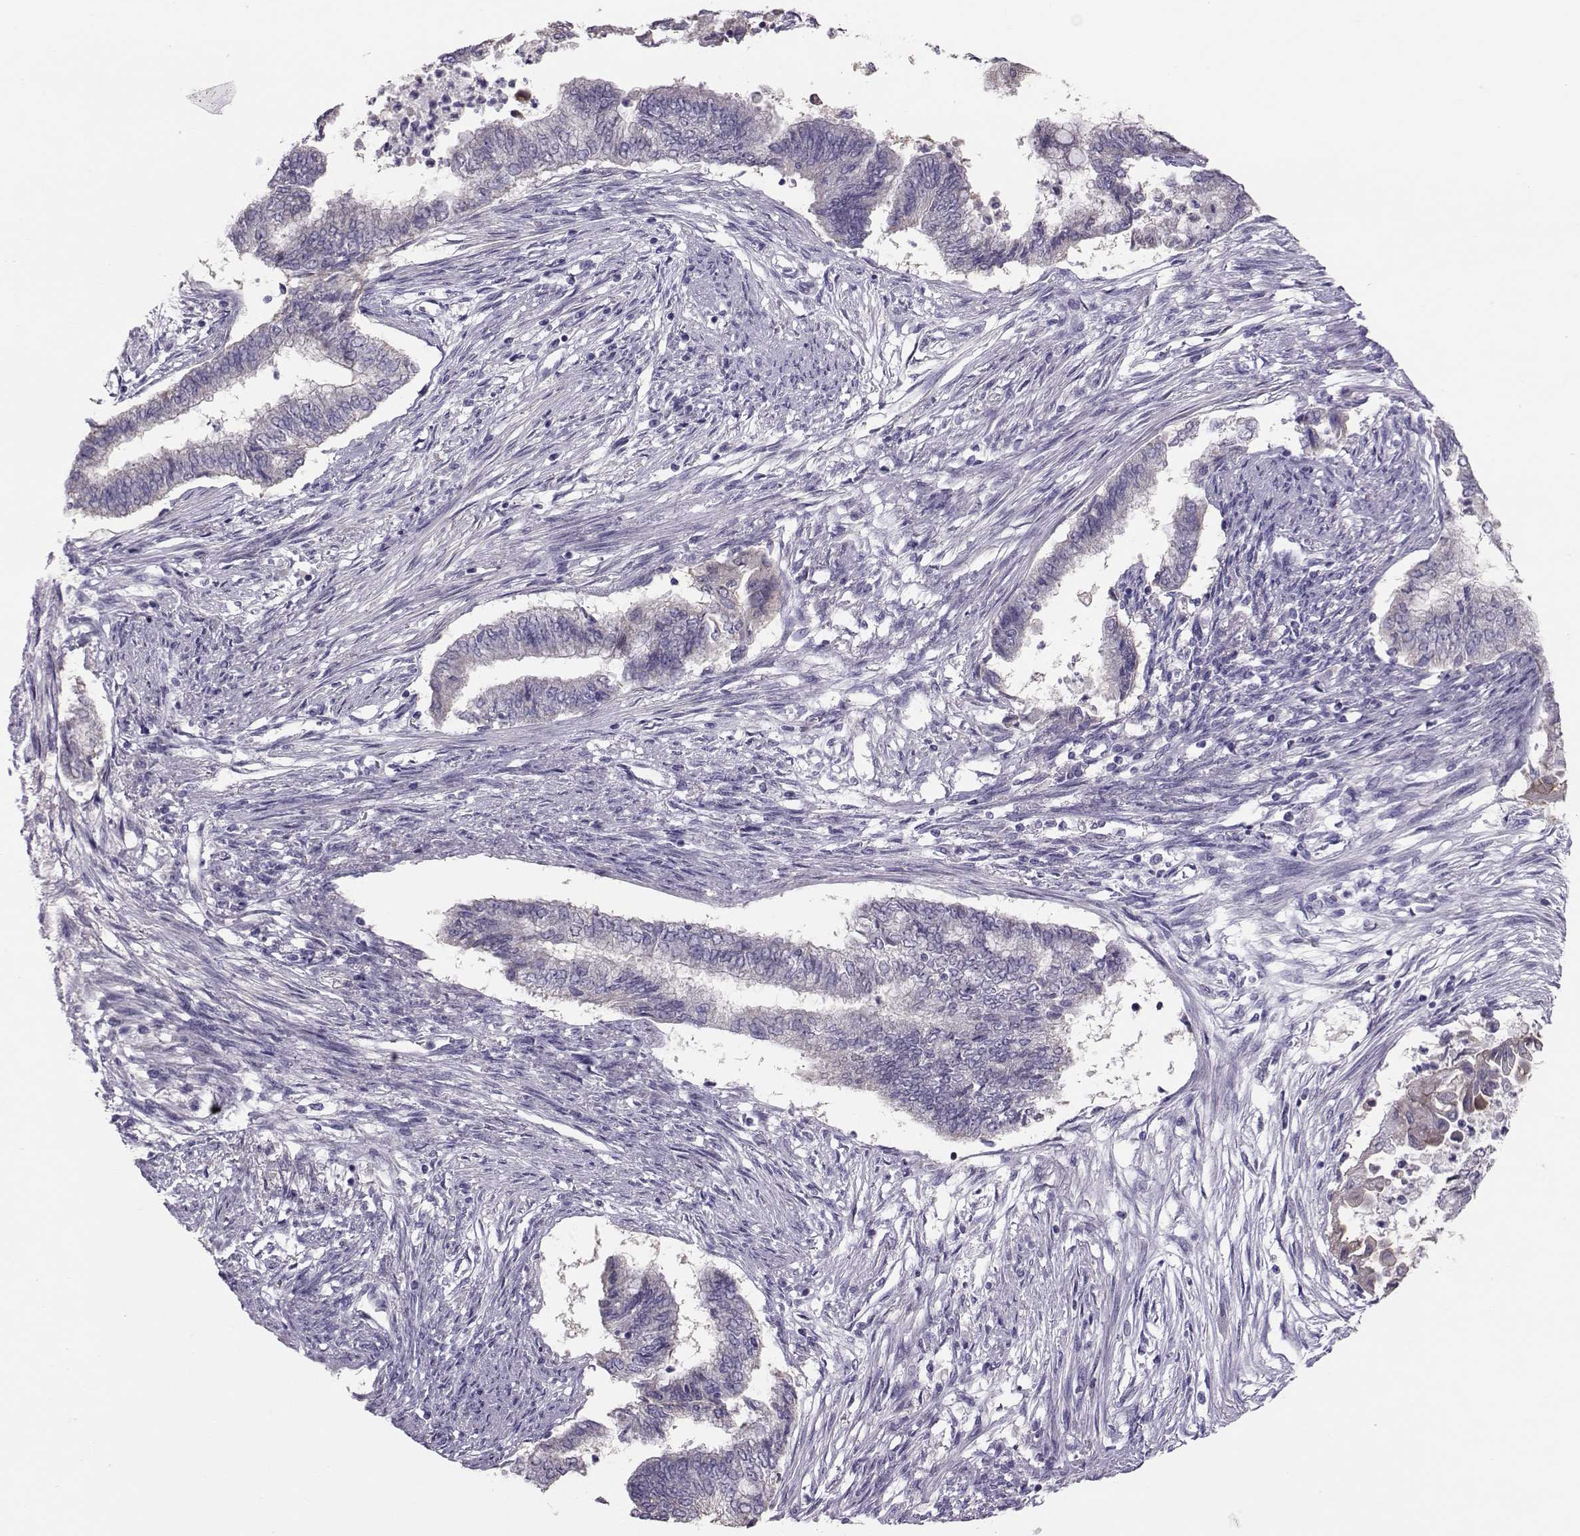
{"staining": {"intensity": "negative", "quantity": "none", "location": "none"}, "tissue": "endometrial cancer", "cell_type": "Tumor cells", "image_type": "cancer", "snomed": [{"axis": "morphology", "description": "Adenocarcinoma, NOS"}, {"axis": "topography", "description": "Endometrium"}], "caption": "Human adenocarcinoma (endometrial) stained for a protein using immunohistochemistry shows no positivity in tumor cells.", "gene": "DNAAF1", "patient": {"sex": "female", "age": 65}}